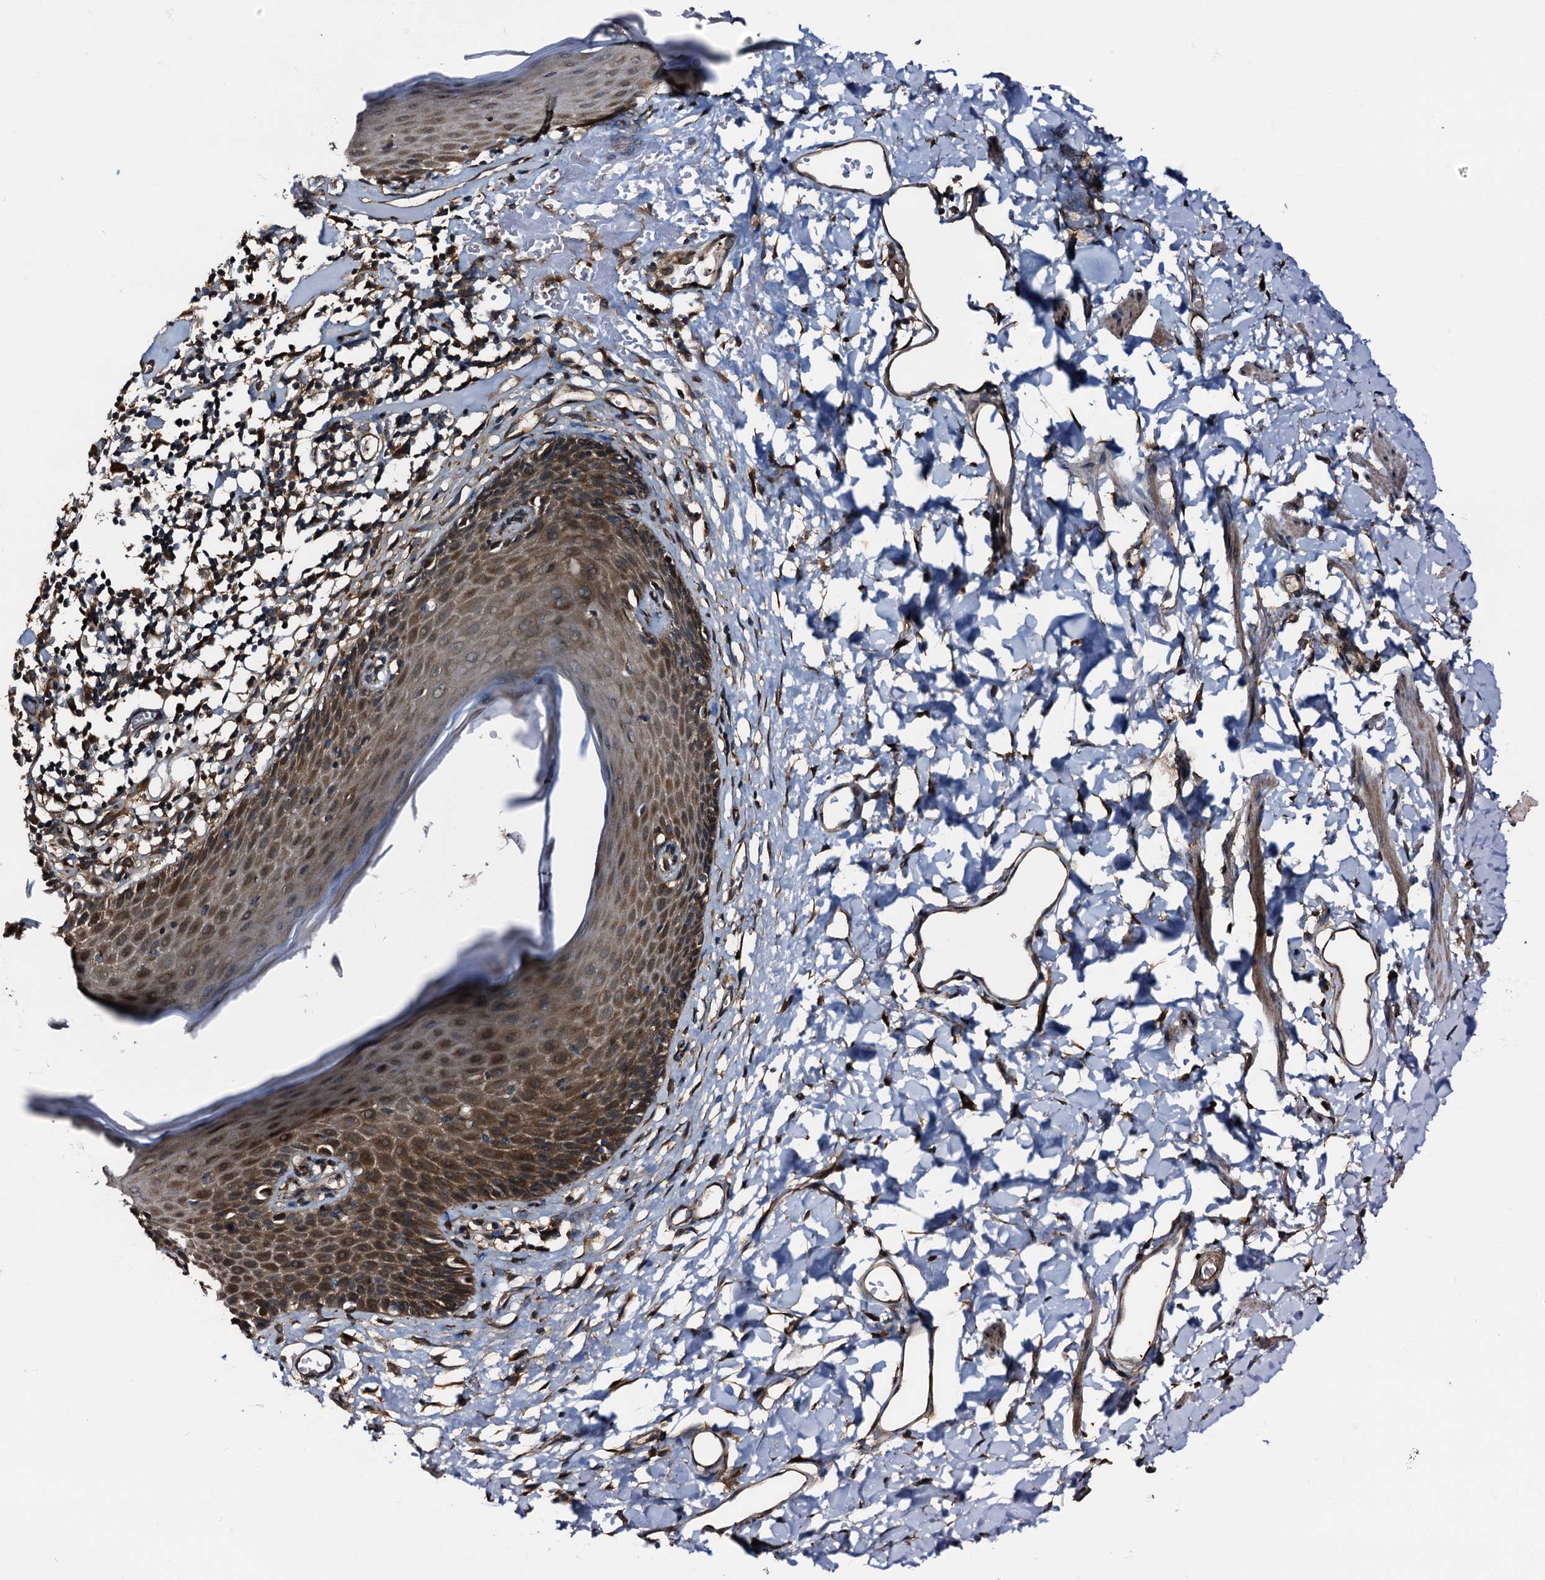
{"staining": {"intensity": "strong", "quantity": "25%-75%", "location": "cytoplasmic/membranous"}, "tissue": "skin", "cell_type": "Epidermal cells", "image_type": "normal", "snomed": [{"axis": "morphology", "description": "Normal tissue, NOS"}, {"axis": "topography", "description": "Vulva"}], "caption": "Immunohistochemistry (IHC) image of normal skin: human skin stained using immunohistochemistry (IHC) shows high levels of strong protein expression localized specifically in the cytoplasmic/membranous of epidermal cells, appearing as a cytoplasmic/membranous brown color.", "gene": "PEX5", "patient": {"sex": "female", "age": 68}}